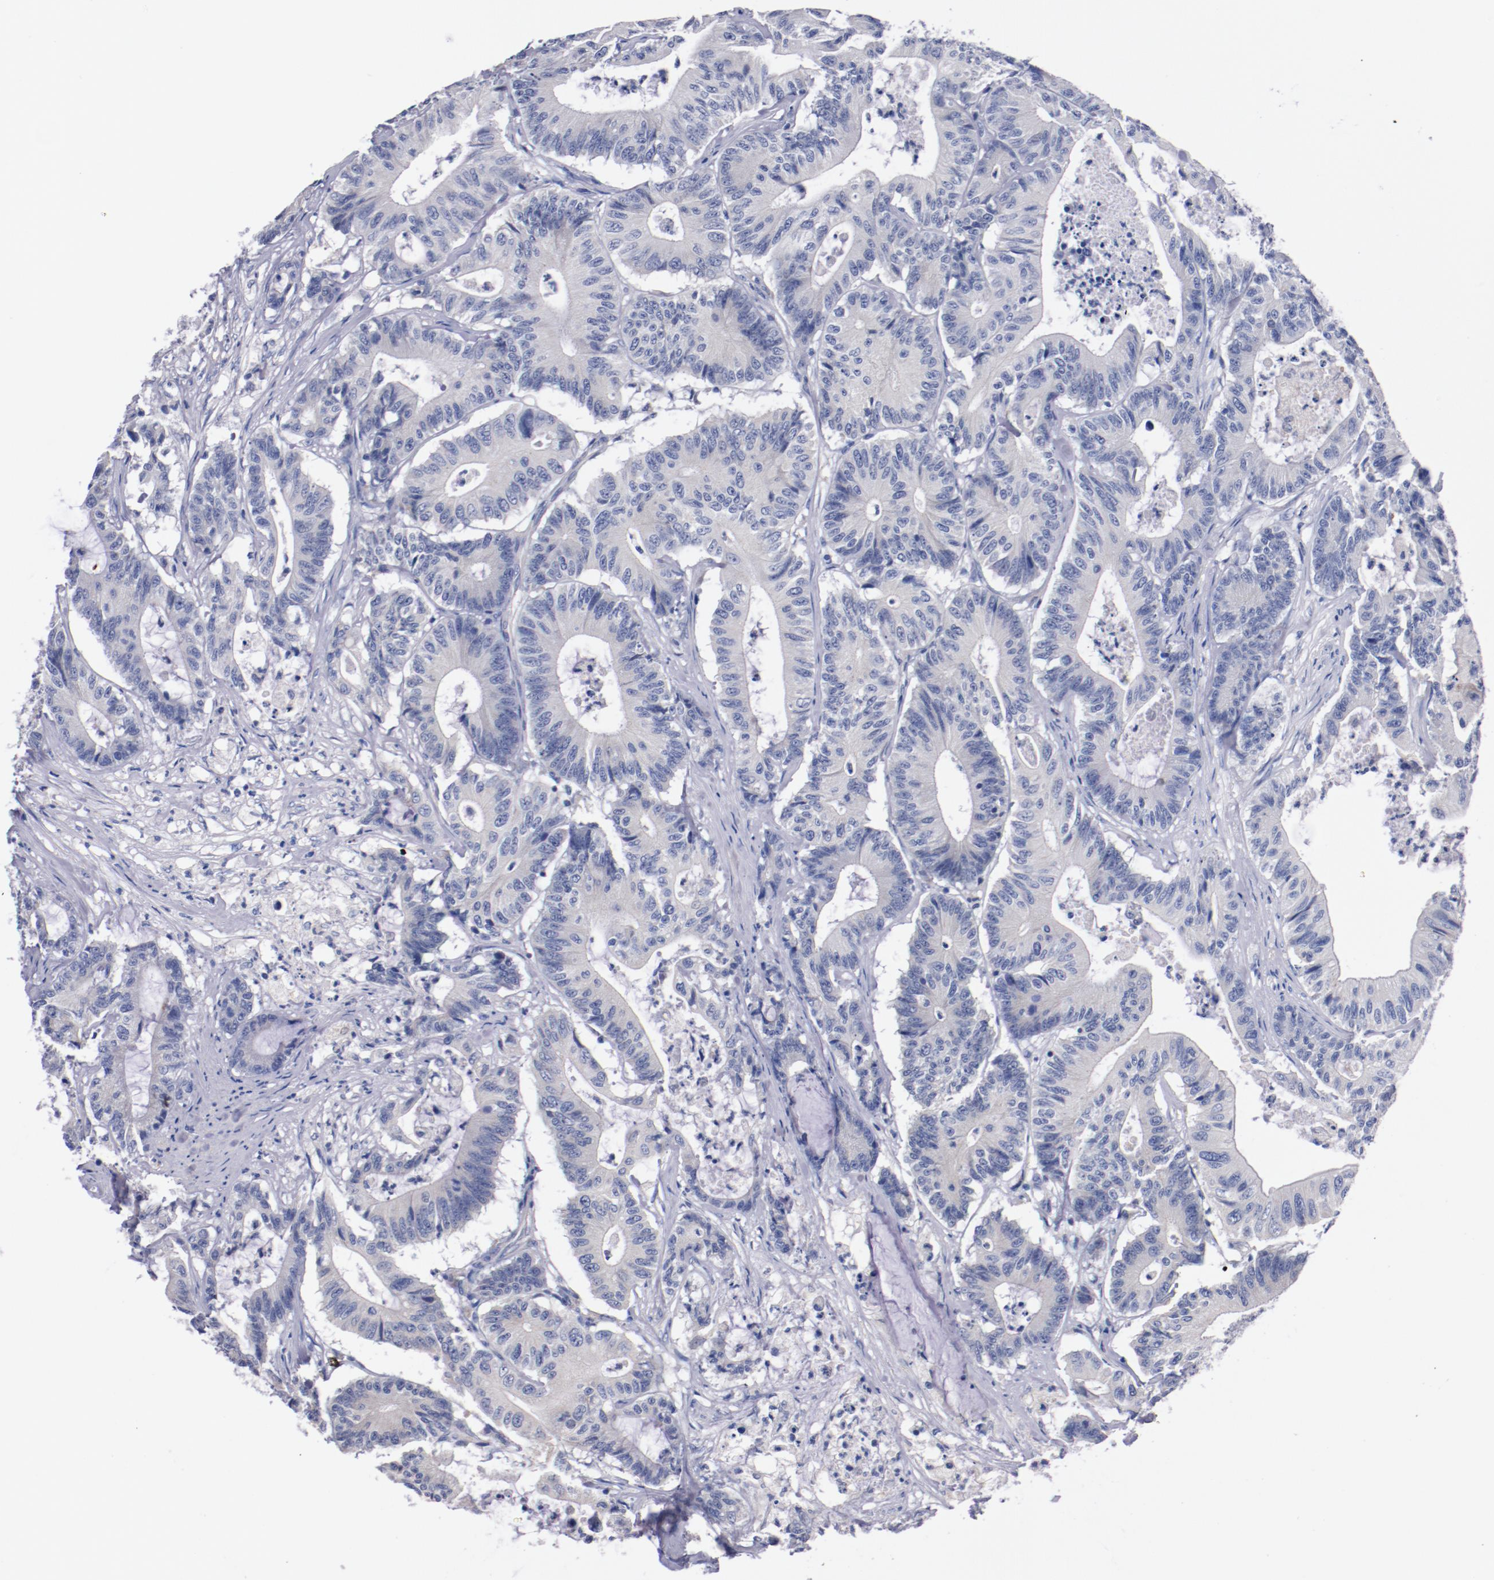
{"staining": {"intensity": "negative", "quantity": "none", "location": "none"}, "tissue": "colorectal cancer", "cell_type": "Tumor cells", "image_type": "cancer", "snomed": [{"axis": "morphology", "description": "Adenocarcinoma, NOS"}, {"axis": "topography", "description": "Colon"}], "caption": "IHC image of colorectal adenocarcinoma stained for a protein (brown), which shows no expression in tumor cells. (DAB immunohistochemistry (IHC) with hematoxylin counter stain).", "gene": "CNTNAP2", "patient": {"sex": "female", "age": 84}}